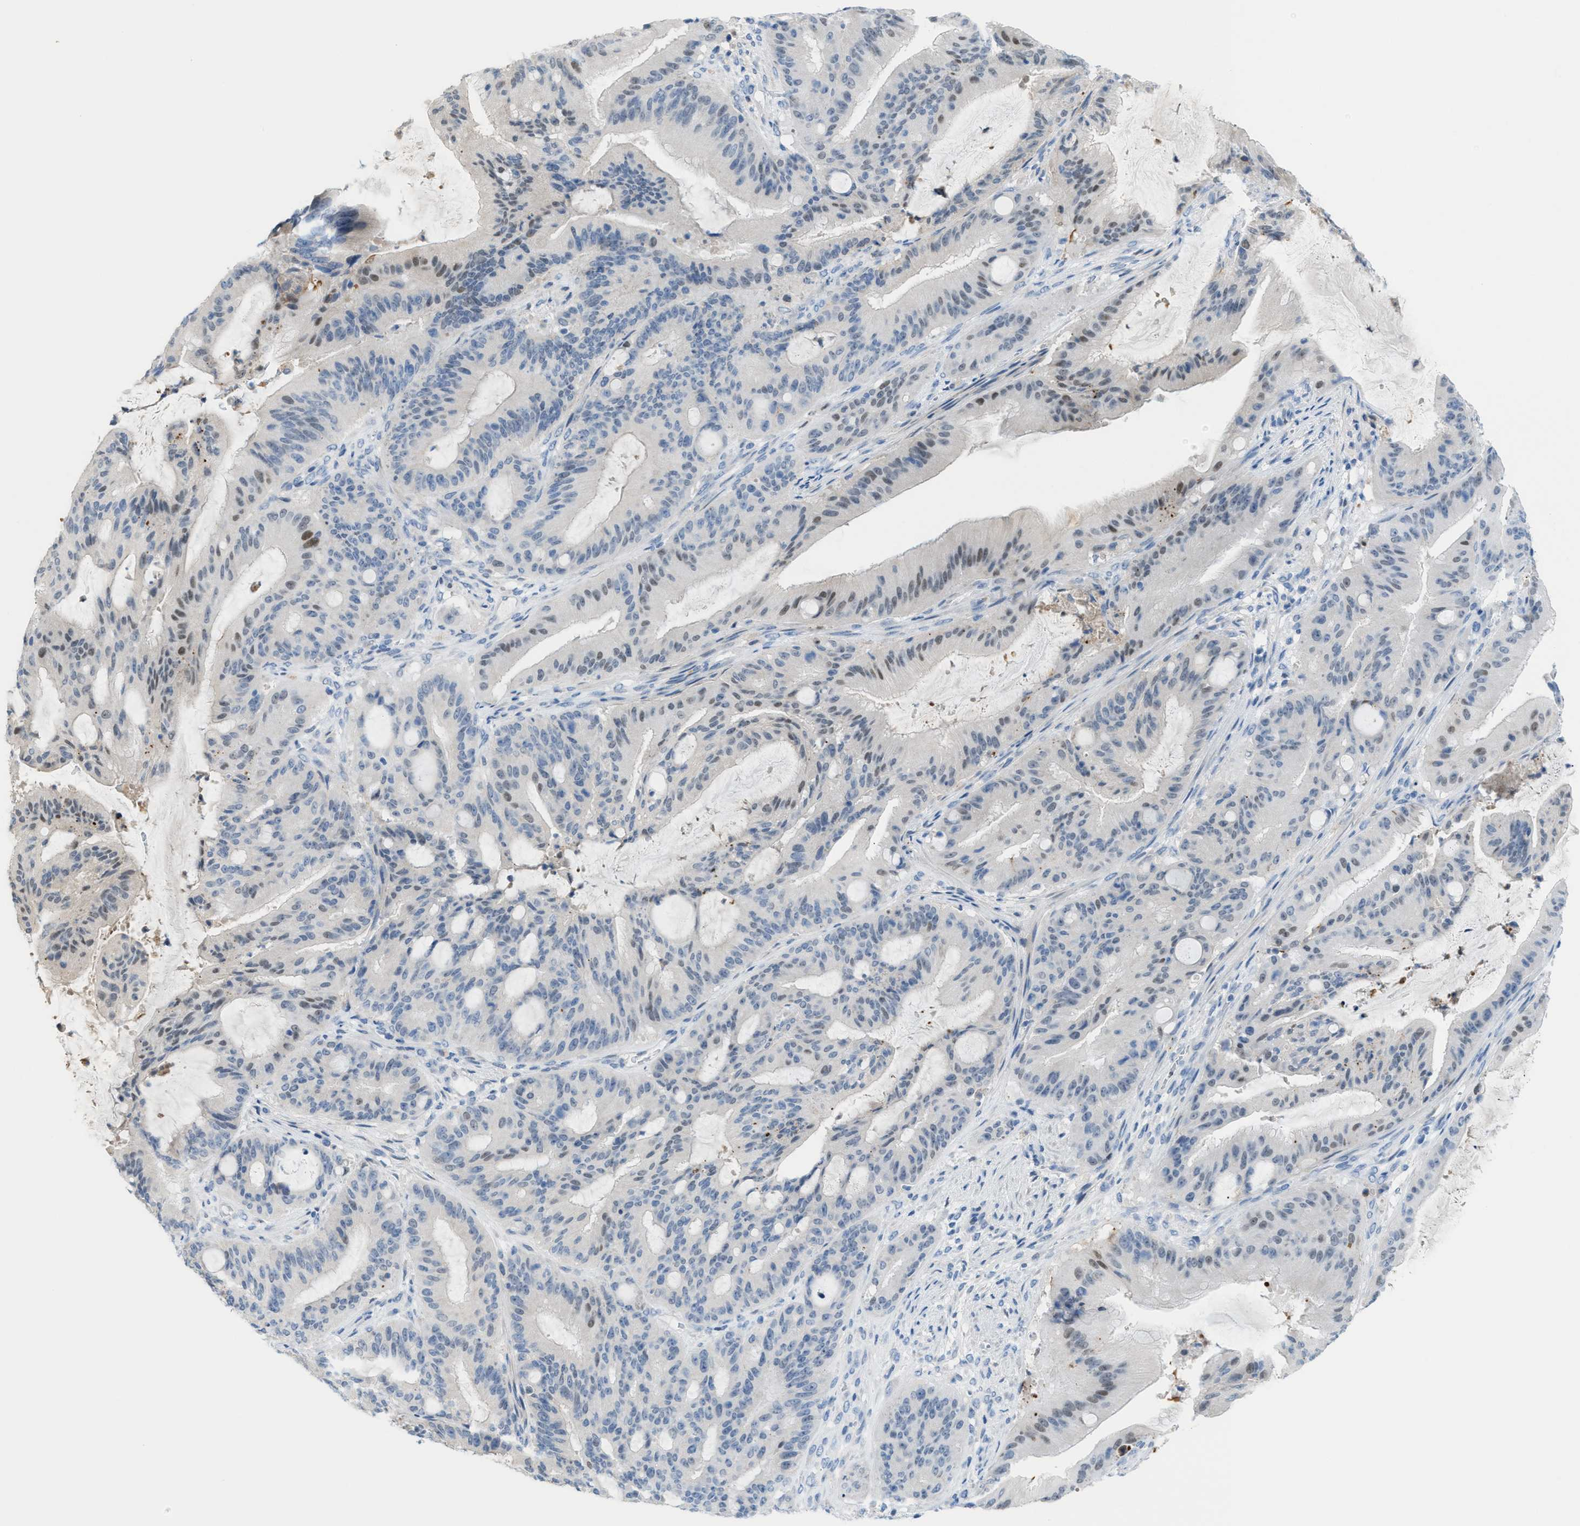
{"staining": {"intensity": "weak", "quantity": "<25%", "location": "nuclear"}, "tissue": "liver cancer", "cell_type": "Tumor cells", "image_type": "cancer", "snomed": [{"axis": "morphology", "description": "Normal tissue, NOS"}, {"axis": "morphology", "description": "Cholangiocarcinoma"}, {"axis": "topography", "description": "Liver"}, {"axis": "topography", "description": "Peripheral nerve tissue"}], "caption": "Liver cancer (cholangiocarcinoma) was stained to show a protein in brown. There is no significant positivity in tumor cells.", "gene": "PPM1D", "patient": {"sex": "female", "age": 73}}